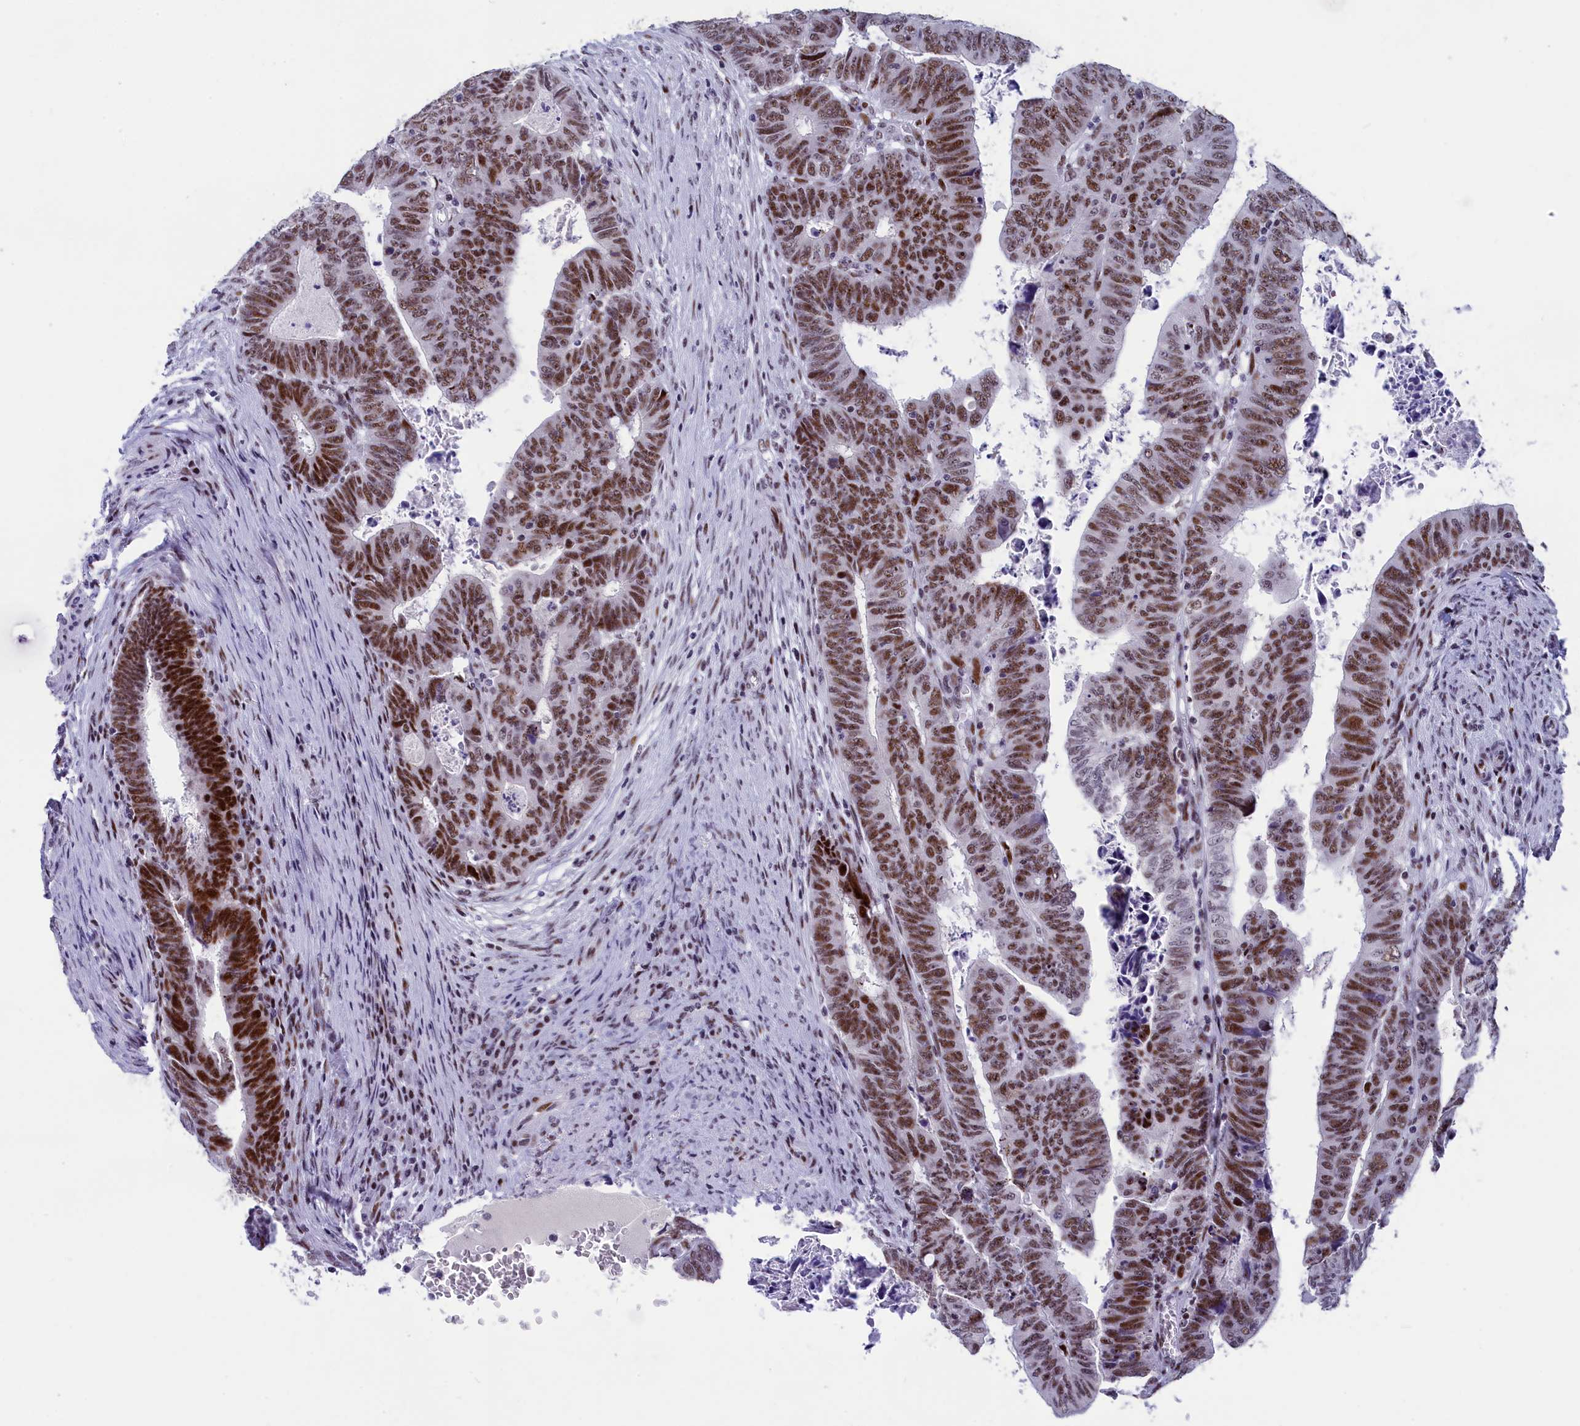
{"staining": {"intensity": "moderate", "quantity": ">75%", "location": "nuclear"}, "tissue": "colorectal cancer", "cell_type": "Tumor cells", "image_type": "cancer", "snomed": [{"axis": "morphology", "description": "Normal tissue, NOS"}, {"axis": "morphology", "description": "Adenocarcinoma, NOS"}, {"axis": "topography", "description": "Rectum"}], "caption": "IHC histopathology image of neoplastic tissue: human colorectal cancer stained using immunohistochemistry shows medium levels of moderate protein expression localized specifically in the nuclear of tumor cells, appearing as a nuclear brown color.", "gene": "NSA2", "patient": {"sex": "female", "age": 65}}